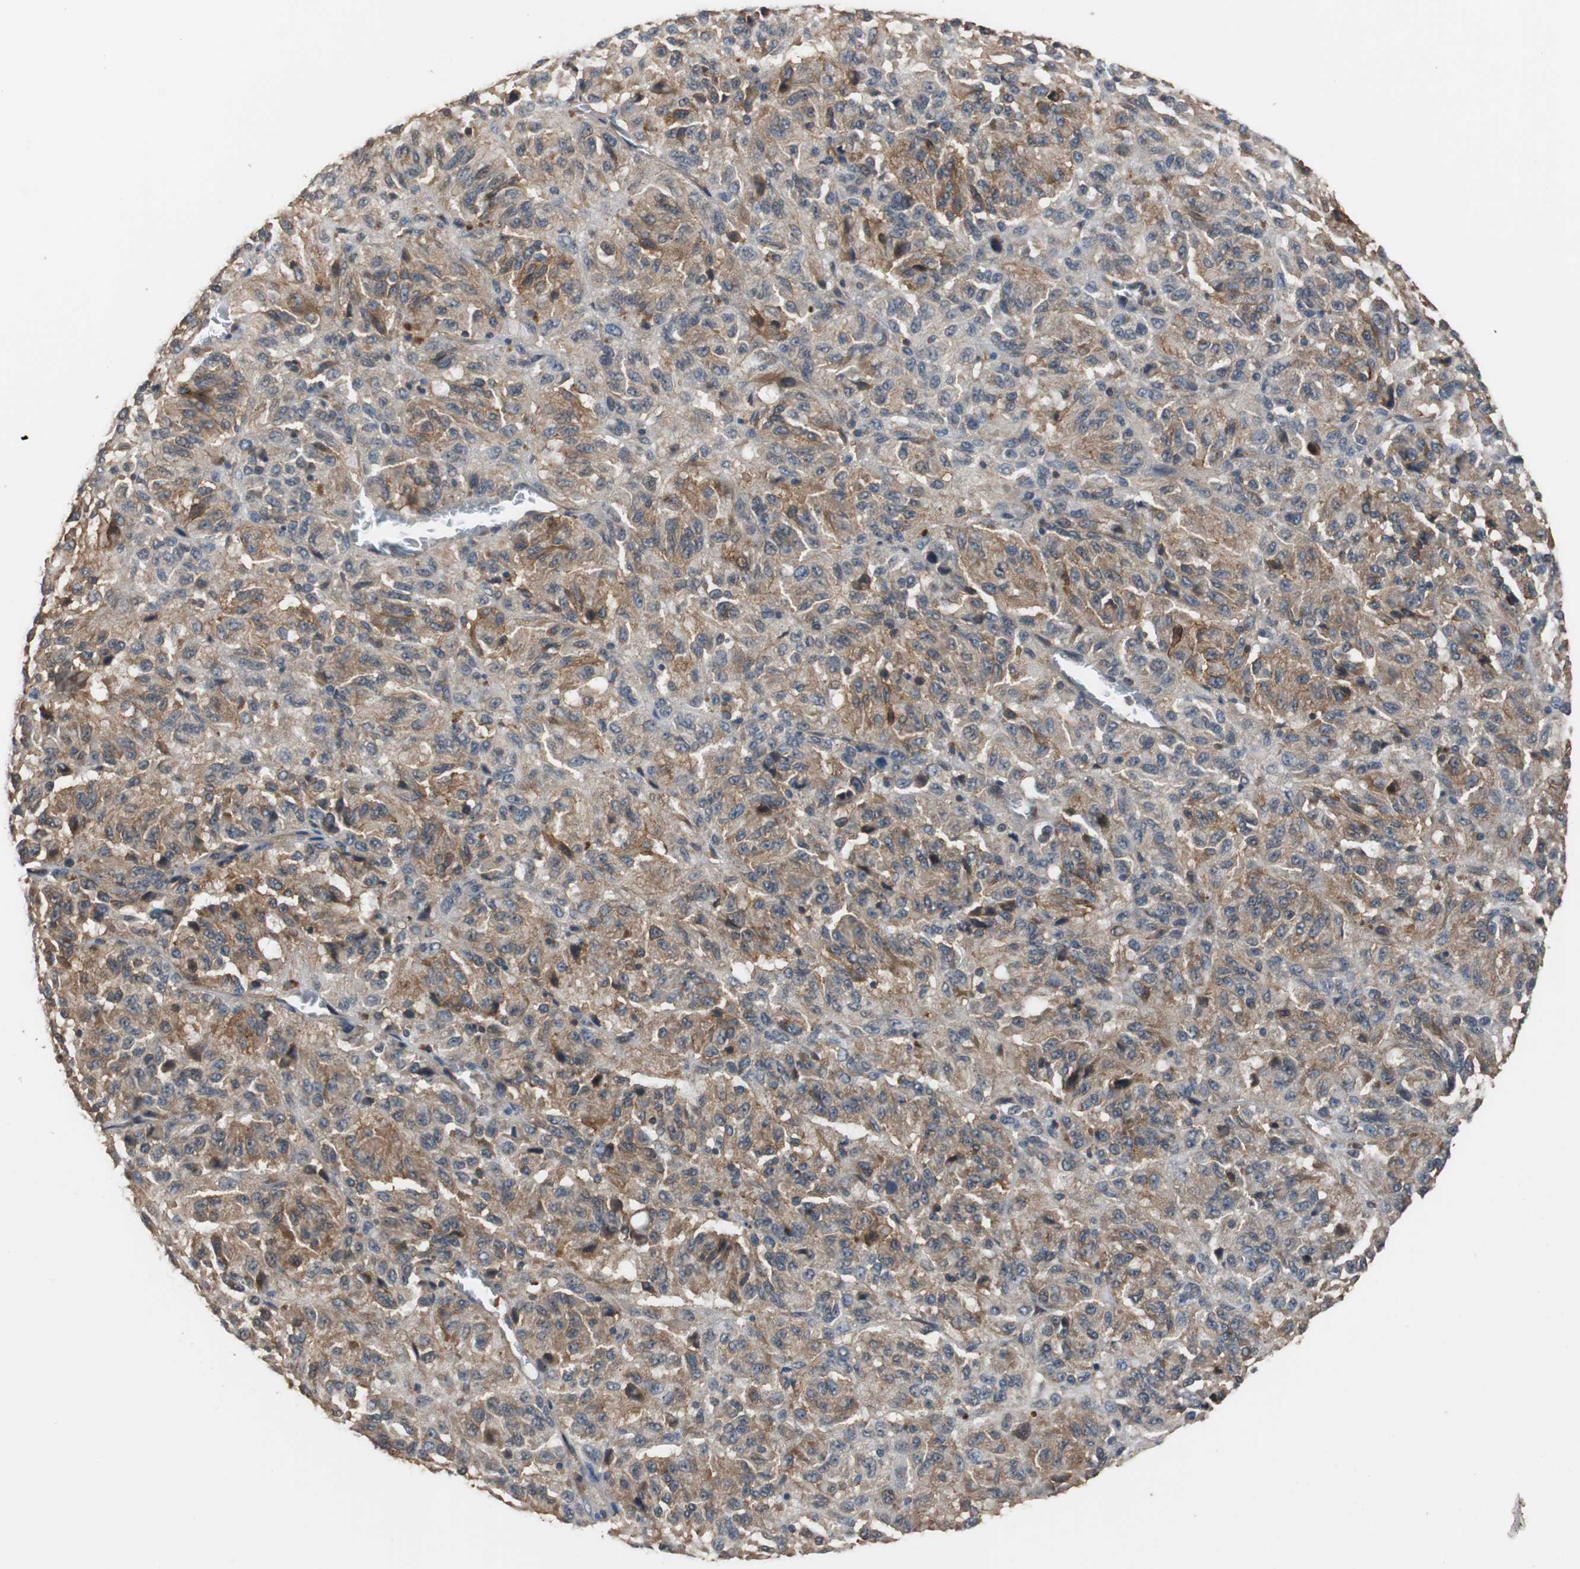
{"staining": {"intensity": "strong", "quantity": "25%-75%", "location": "cytoplasmic/membranous"}, "tissue": "melanoma", "cell_type": "Tumor cells", "image_type": "cancer", "snomed": [{"axis": "morphology", "description": "Malignant melanoma, Metastatic site"}, {"axis": "topography", "description": "Lung"}], "caption": "An IHC micrograph of tumor tissue is shown. Protein staining in brown shows strong cytoplasmic/membranous positivity in malignant melanoma (metastatic site) within tumor cells.", "gene": "NDRG1", "patient": {"sex": "male", "age": 64}}